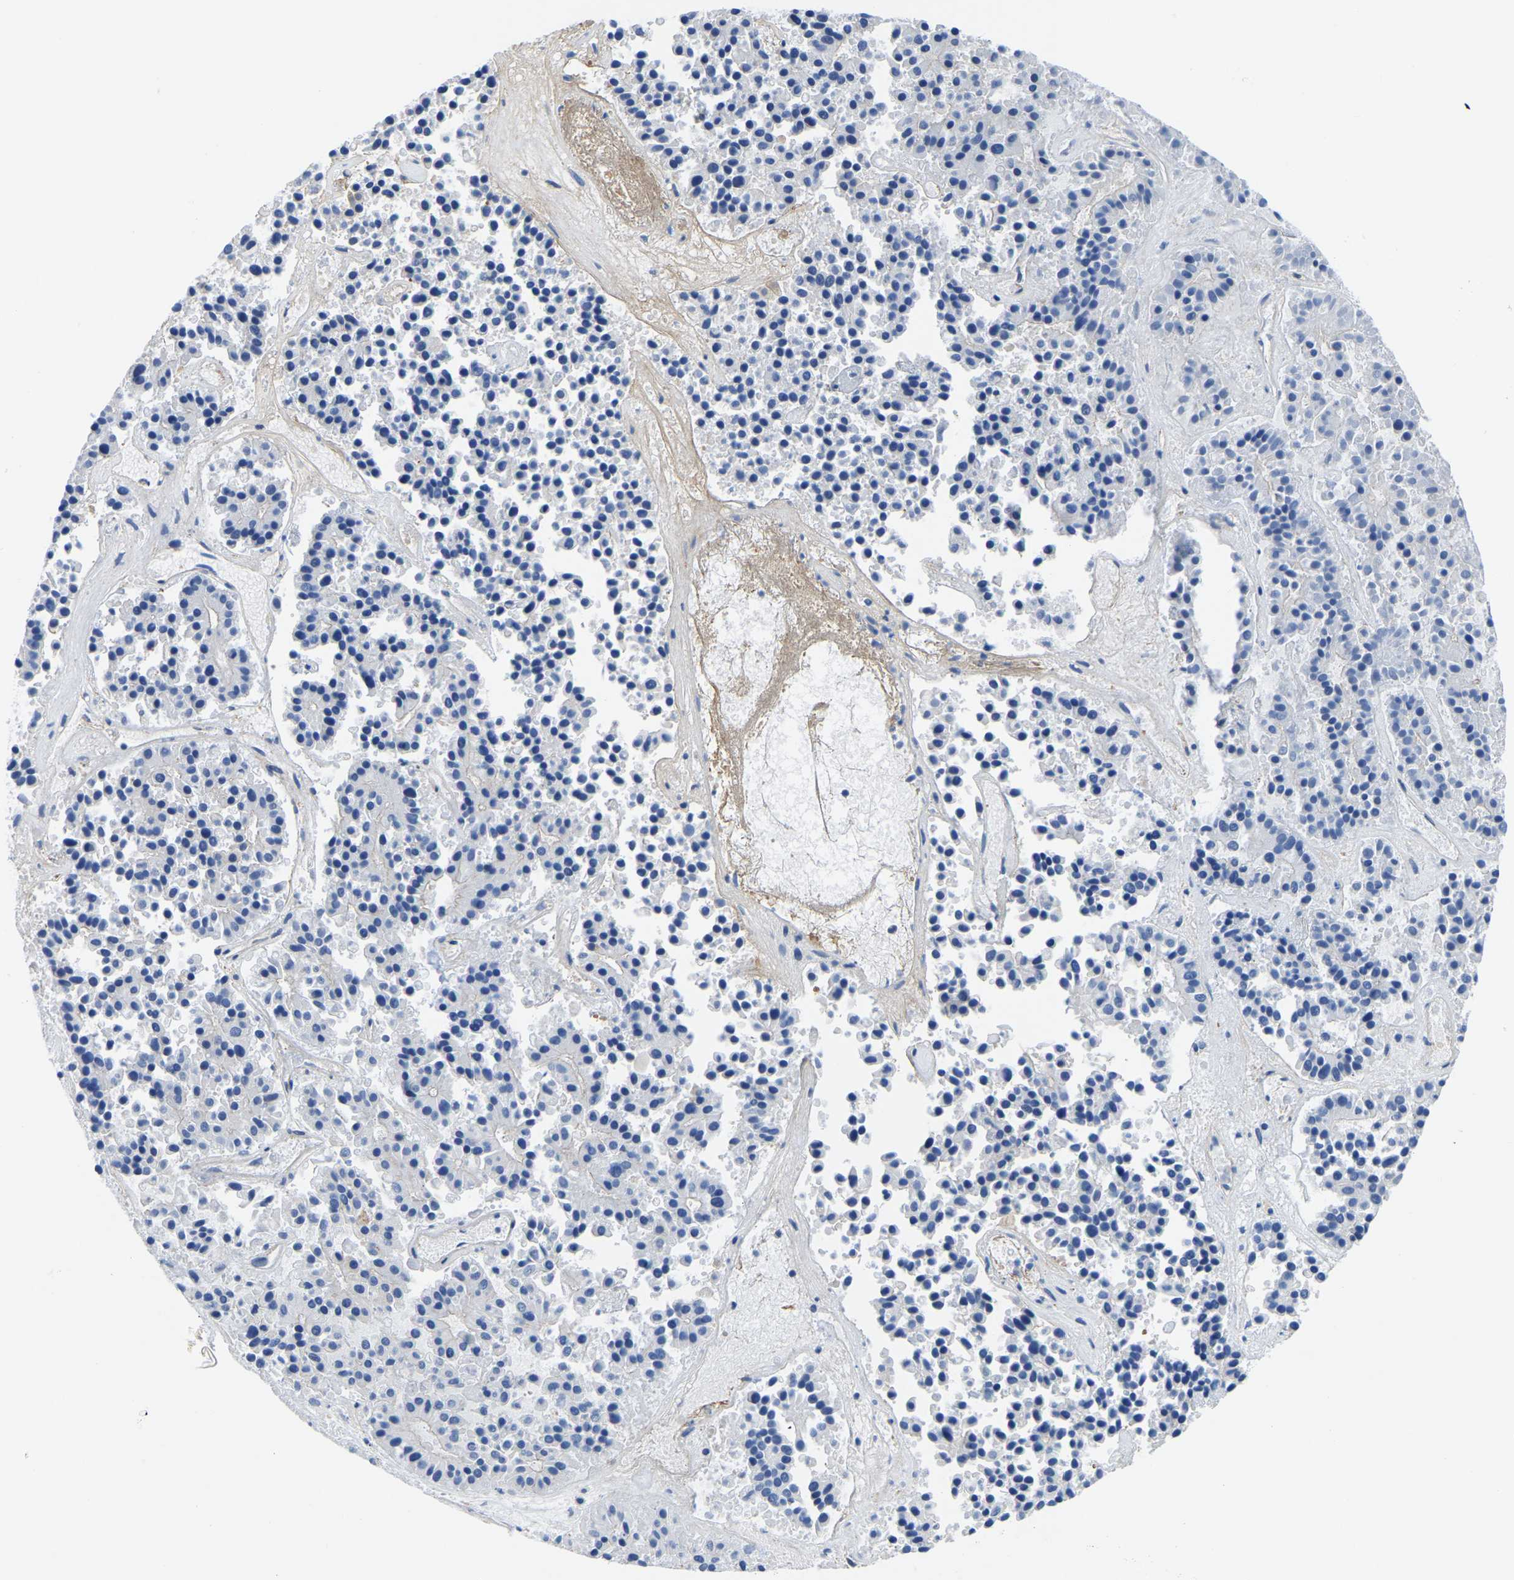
{"staining": {"intensity": "negative", "quantity": "none", "location": "none"}, "tissue": "pancreatic cancer", "cell_type": "Tumor cells", "image_type": "cancer", "snomed": [{"axis": "morphology", "description": "Adenocarcinoma, NOS"}, {"axis": "topography", "description": "Pancreas"}], "caption": "The IHC photomicrograph has no significant staining in tumor cells of pancreatic cancer tissue.", "gene": "UPK3A", "patient": {"sex": "male", "age": 50}}